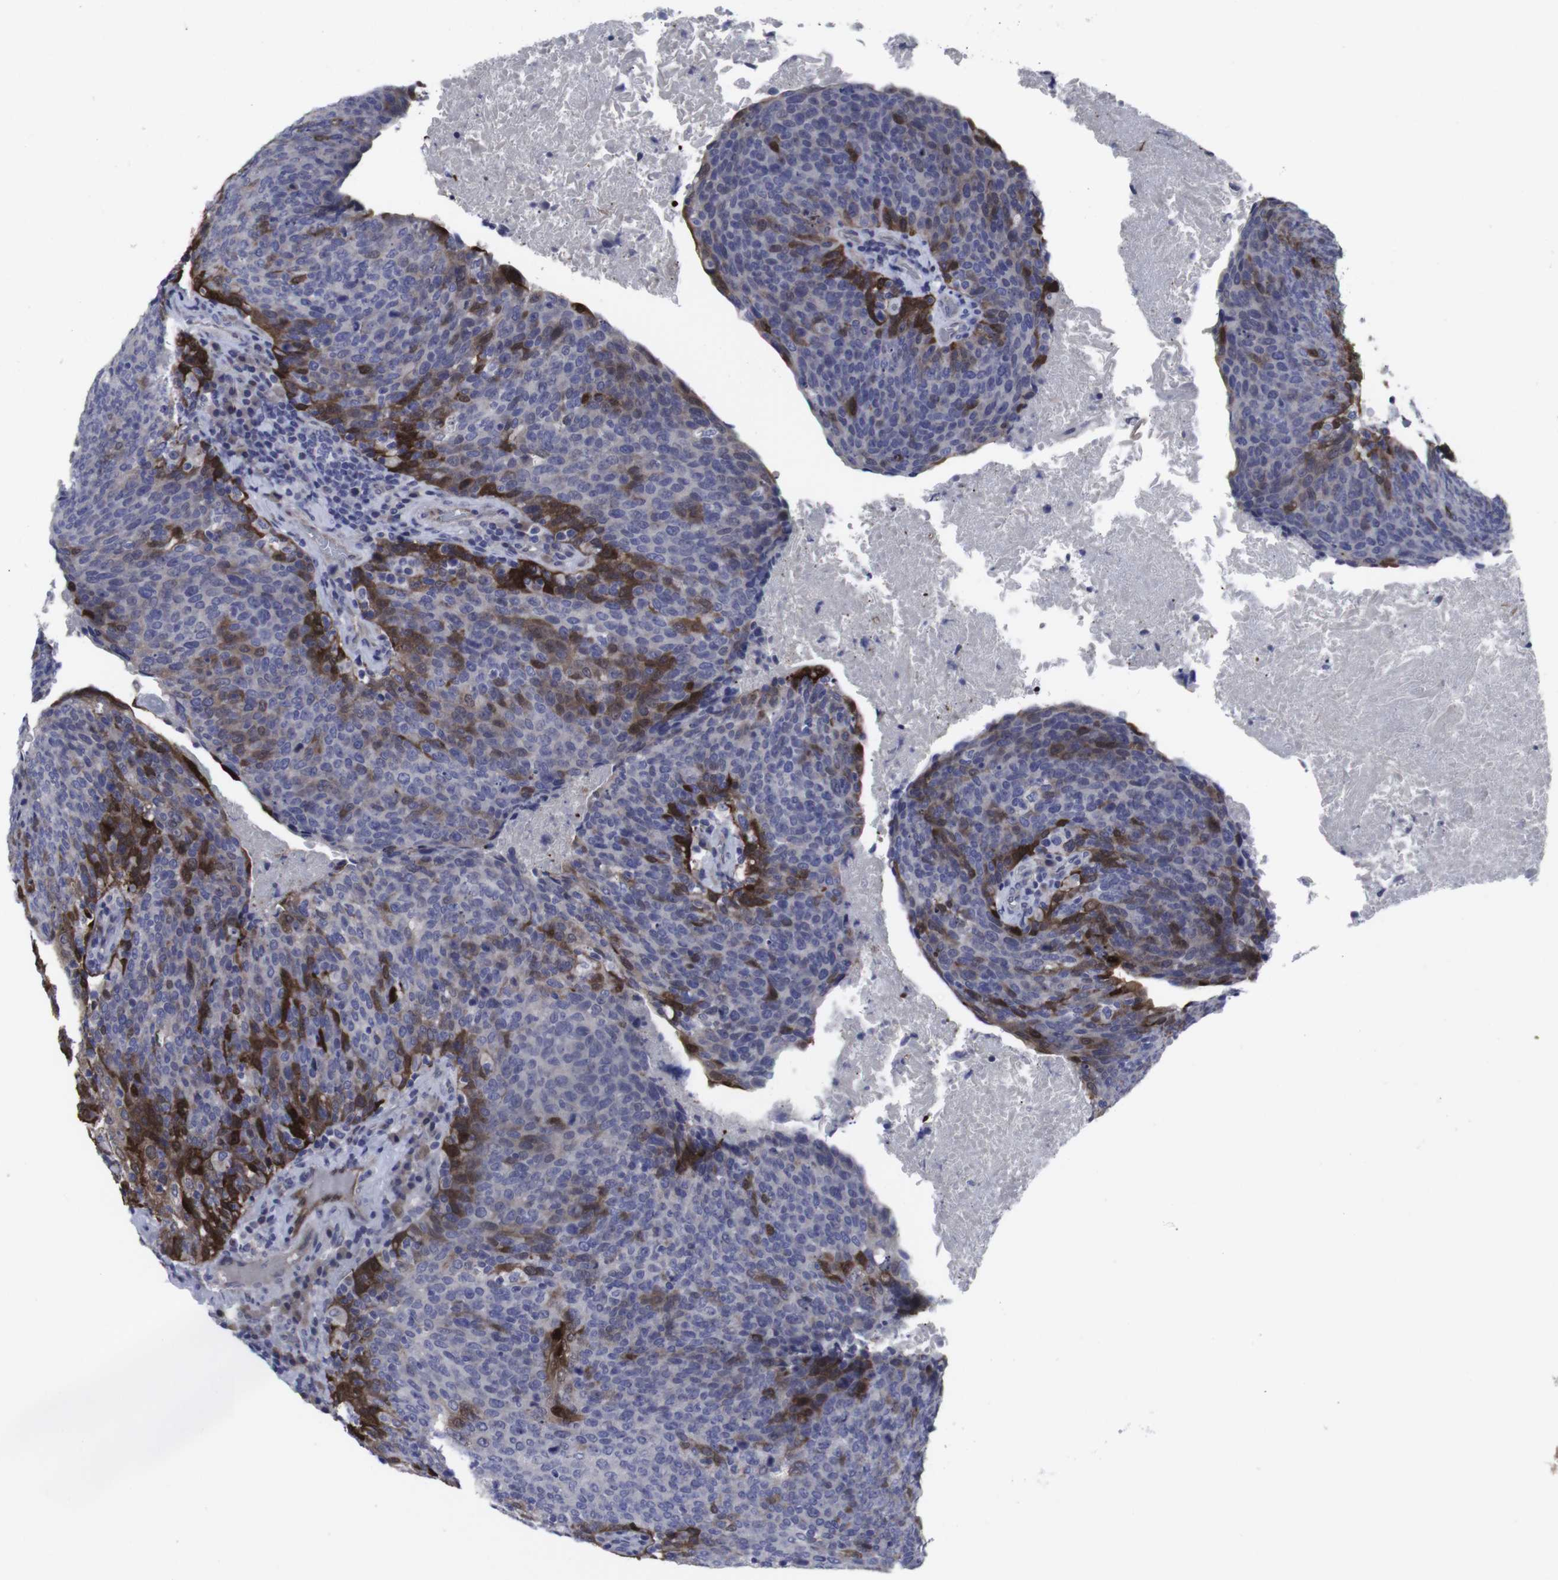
{"staining": {"intensity": "strong", "quantity": "<25%", "location": "cytoplasmic/membranous"}, "tissue": "head and neck cancer", "cell_type": "Tumor cells", "image_type": "cancer", "snomed": [{"axis": "morphology", "description": "Squamous cell carcinoma, NOS"}, {"axis": "morphology", "description": "Squamous cell carcinoma, metastatic, NOS"}, {"axis": "topography", "description": "Lymph node"}, {"axis": "topography", "description": "Head-Neck"}], "caption": "IHC micrograph of human head and neck cancer stained for a protein (brown), which reveals medium levels of strong cytoplasmic/membranous expression in approximately <25% of tumor cells.", "gene": "SNCG", "patient": {"sex": "male", "age": 62}}